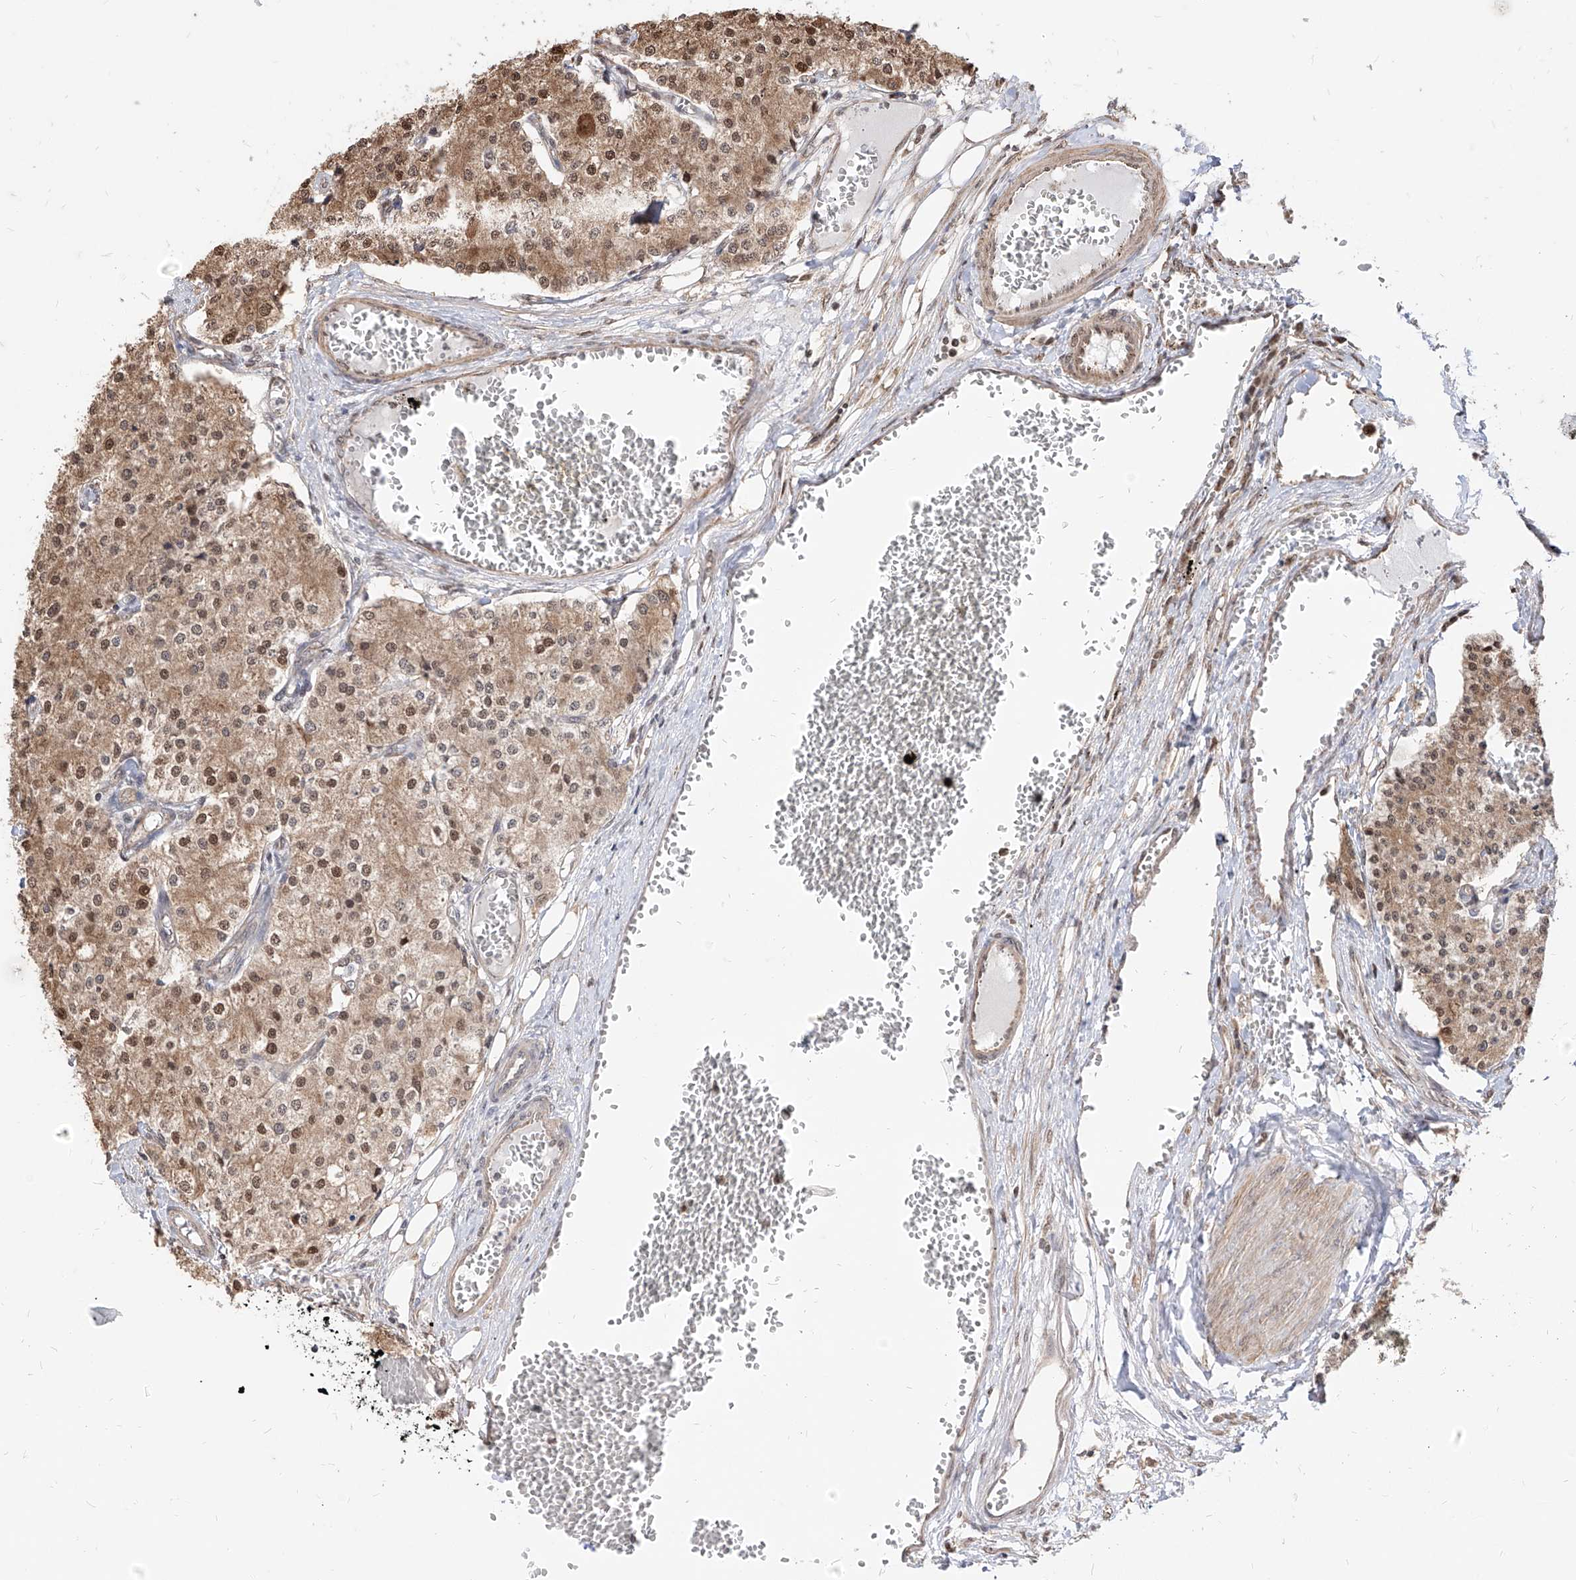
{"staining": {"intensity": "moderate", "quantity": ">75%", "location": "cytoplasmic/membranous,nuclear"}, "tissue": "carcinoid", "cell_type": "Tumor cells", "image_type": "cancer", "snomed": [{"axis": "morphology", "description": "Carcinoid, malignant, NOS"}, {"axis": "topography", "description": "Colon"}], "caption": "IHC micrograph of neoplastic tissue: human carcinoid stained using IHC shows medium levels of moderate protein expression localized specifically in the cytoplasmic/membranous and nuclear of tumor cells, appearing as a cytoplasmic/membranous and nuclear brown color.", "gene": "C8orf82", "patient": {"sex": "female", "age": 52}}